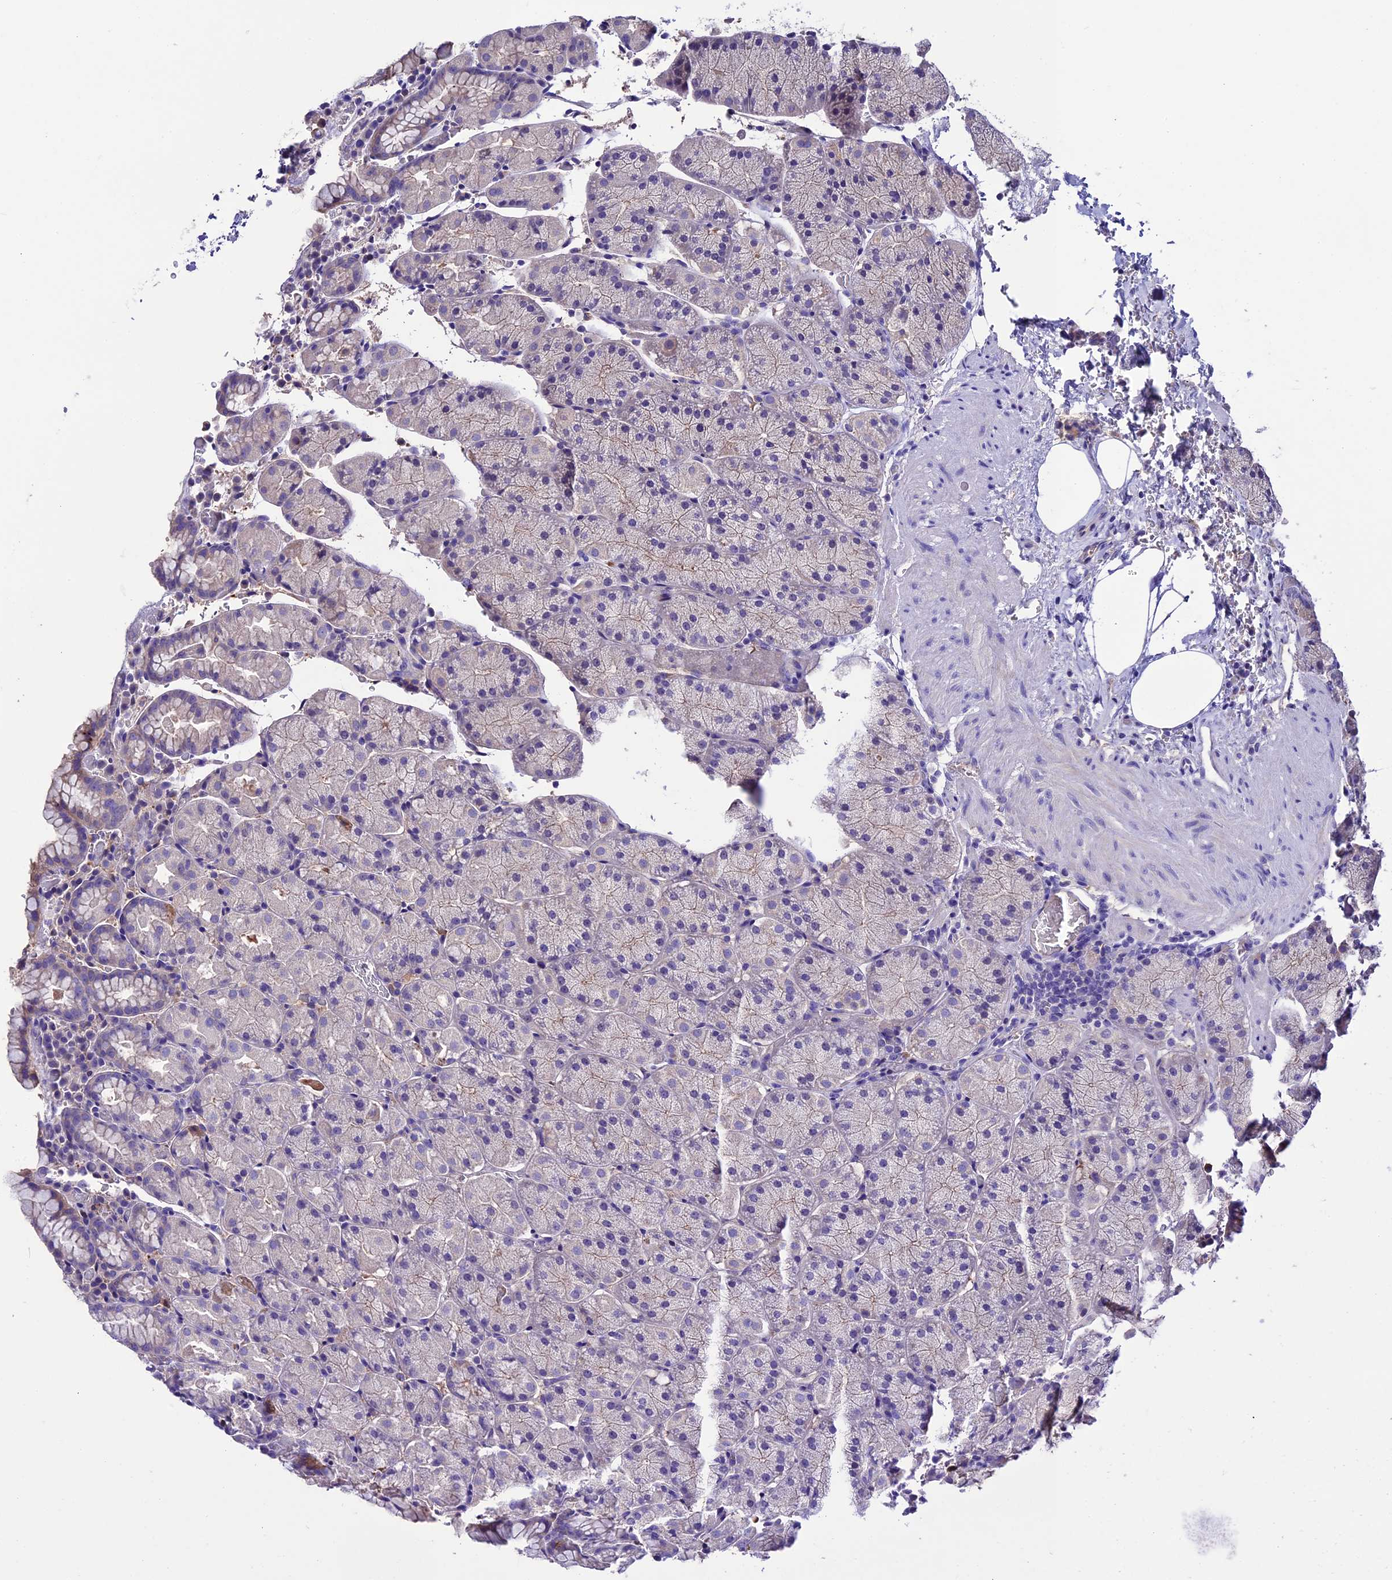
{"staining": {"intensity": "negative", "quantity": "none", "location": "none"}, "tissue": "stomach", "cell_type": "Glandular cells", "image_type": "normal", "snomed": [{"axis": "morphology", "description": "Normal tissue, NOS"}, {"axis": "topography", "description": "Stomach, upper"}, {"axis": "topography", "description": "Stomach, lower"}], "caption": "This is an immunohistochemistry image of benign human stomach. There is no expression in glandular cells.", "gene": "TCP11L2", "patient": {"sex": "male", "age": 80}}